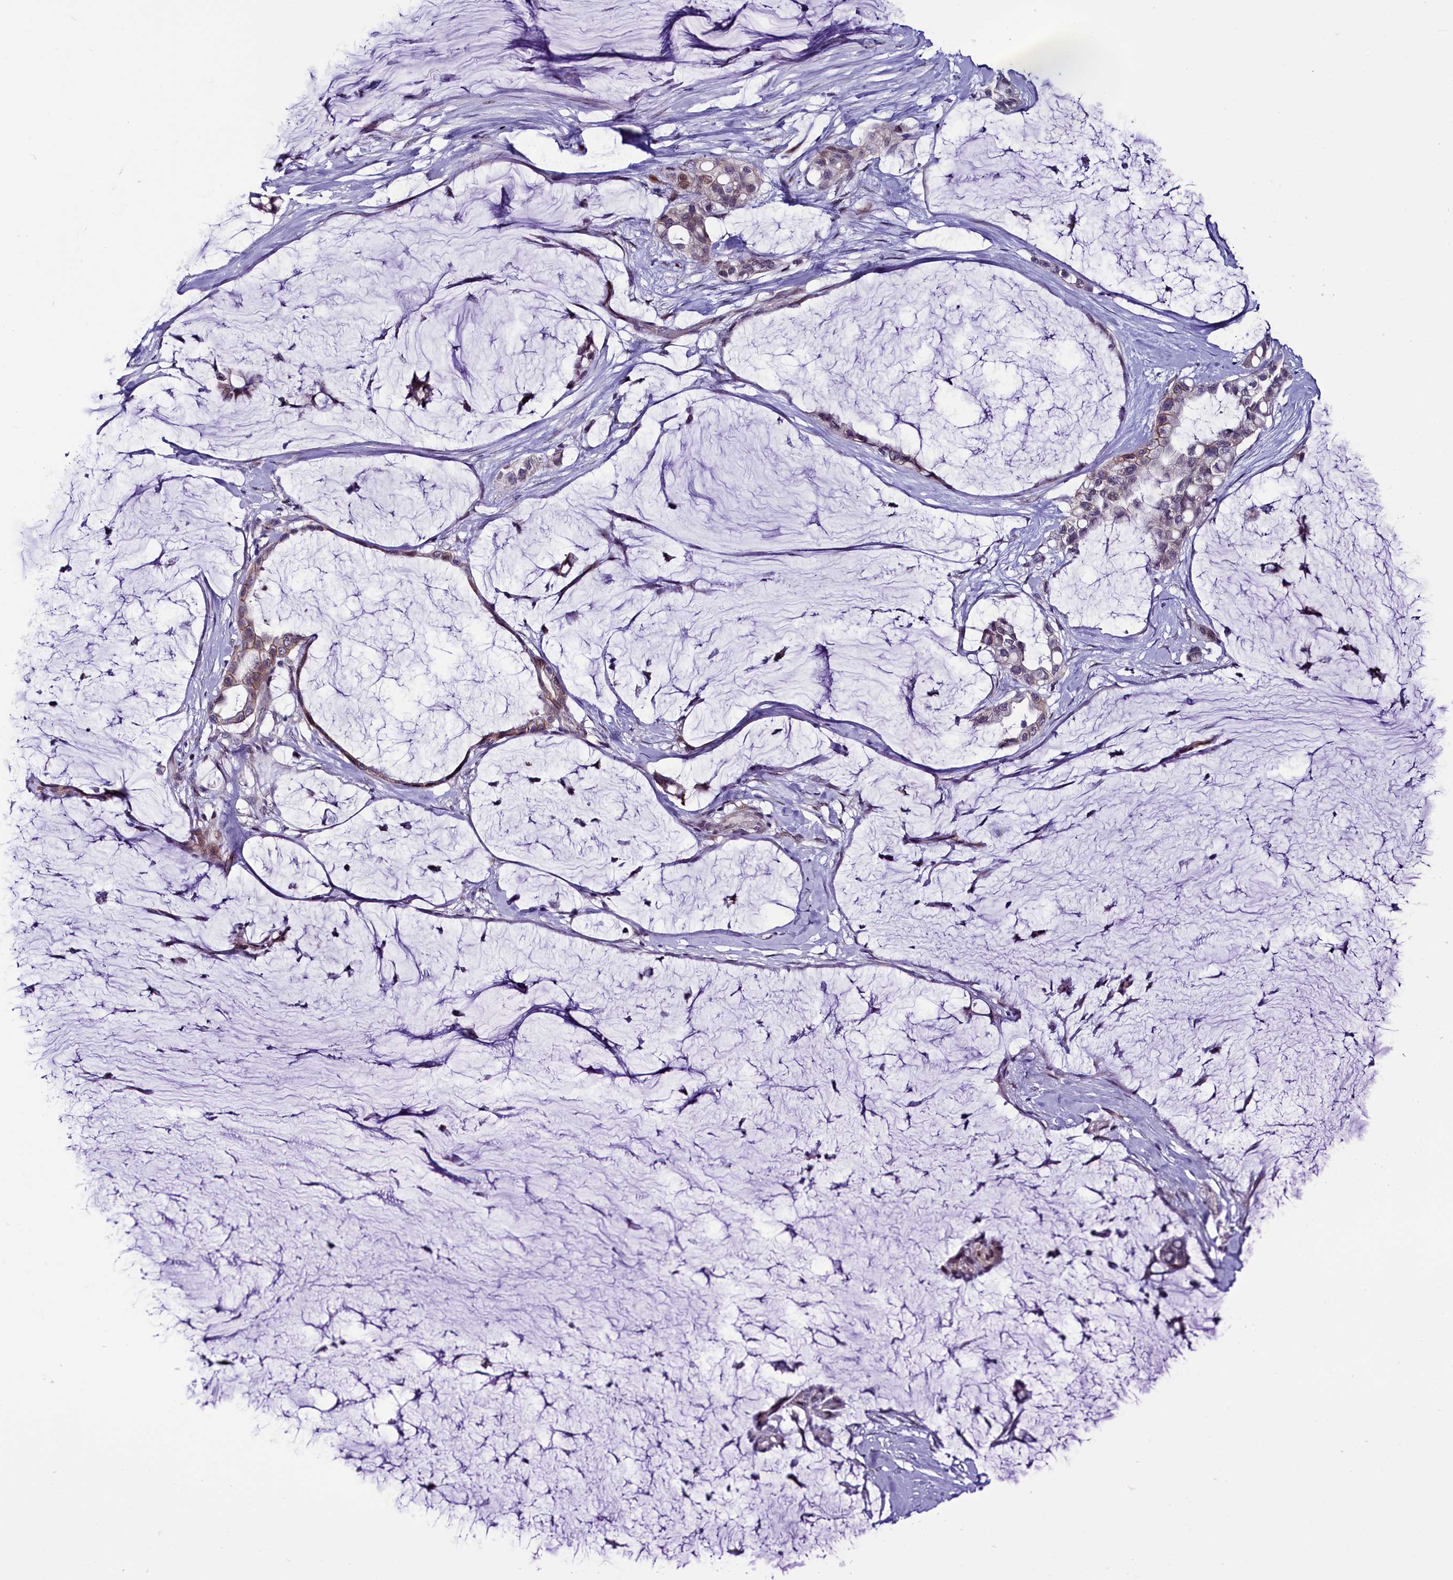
{"staining": {"intensity": "moderate", "quantity": "<25%", "location": "cytoplasmic/membranous,nuclear"}, "tissue": "ovarian cancer", "cell_type": "Tumor cells", "image_type": "cancer", "snomed": [{"axis": "morphology", "description": "Cystadenocarcinoma, mucinous, NOS"}, {"axis": "topography", "description": "Ovary"}], "caption": "This is an image of immunohistochemistry (IHC) staining of ovarian cancer, which shows moderate positivity in the cytoplasmic/membranous and nuclear of tumor cells.", "gene": "CCDC106", "patient": {"sex": "female", "age": 39}}